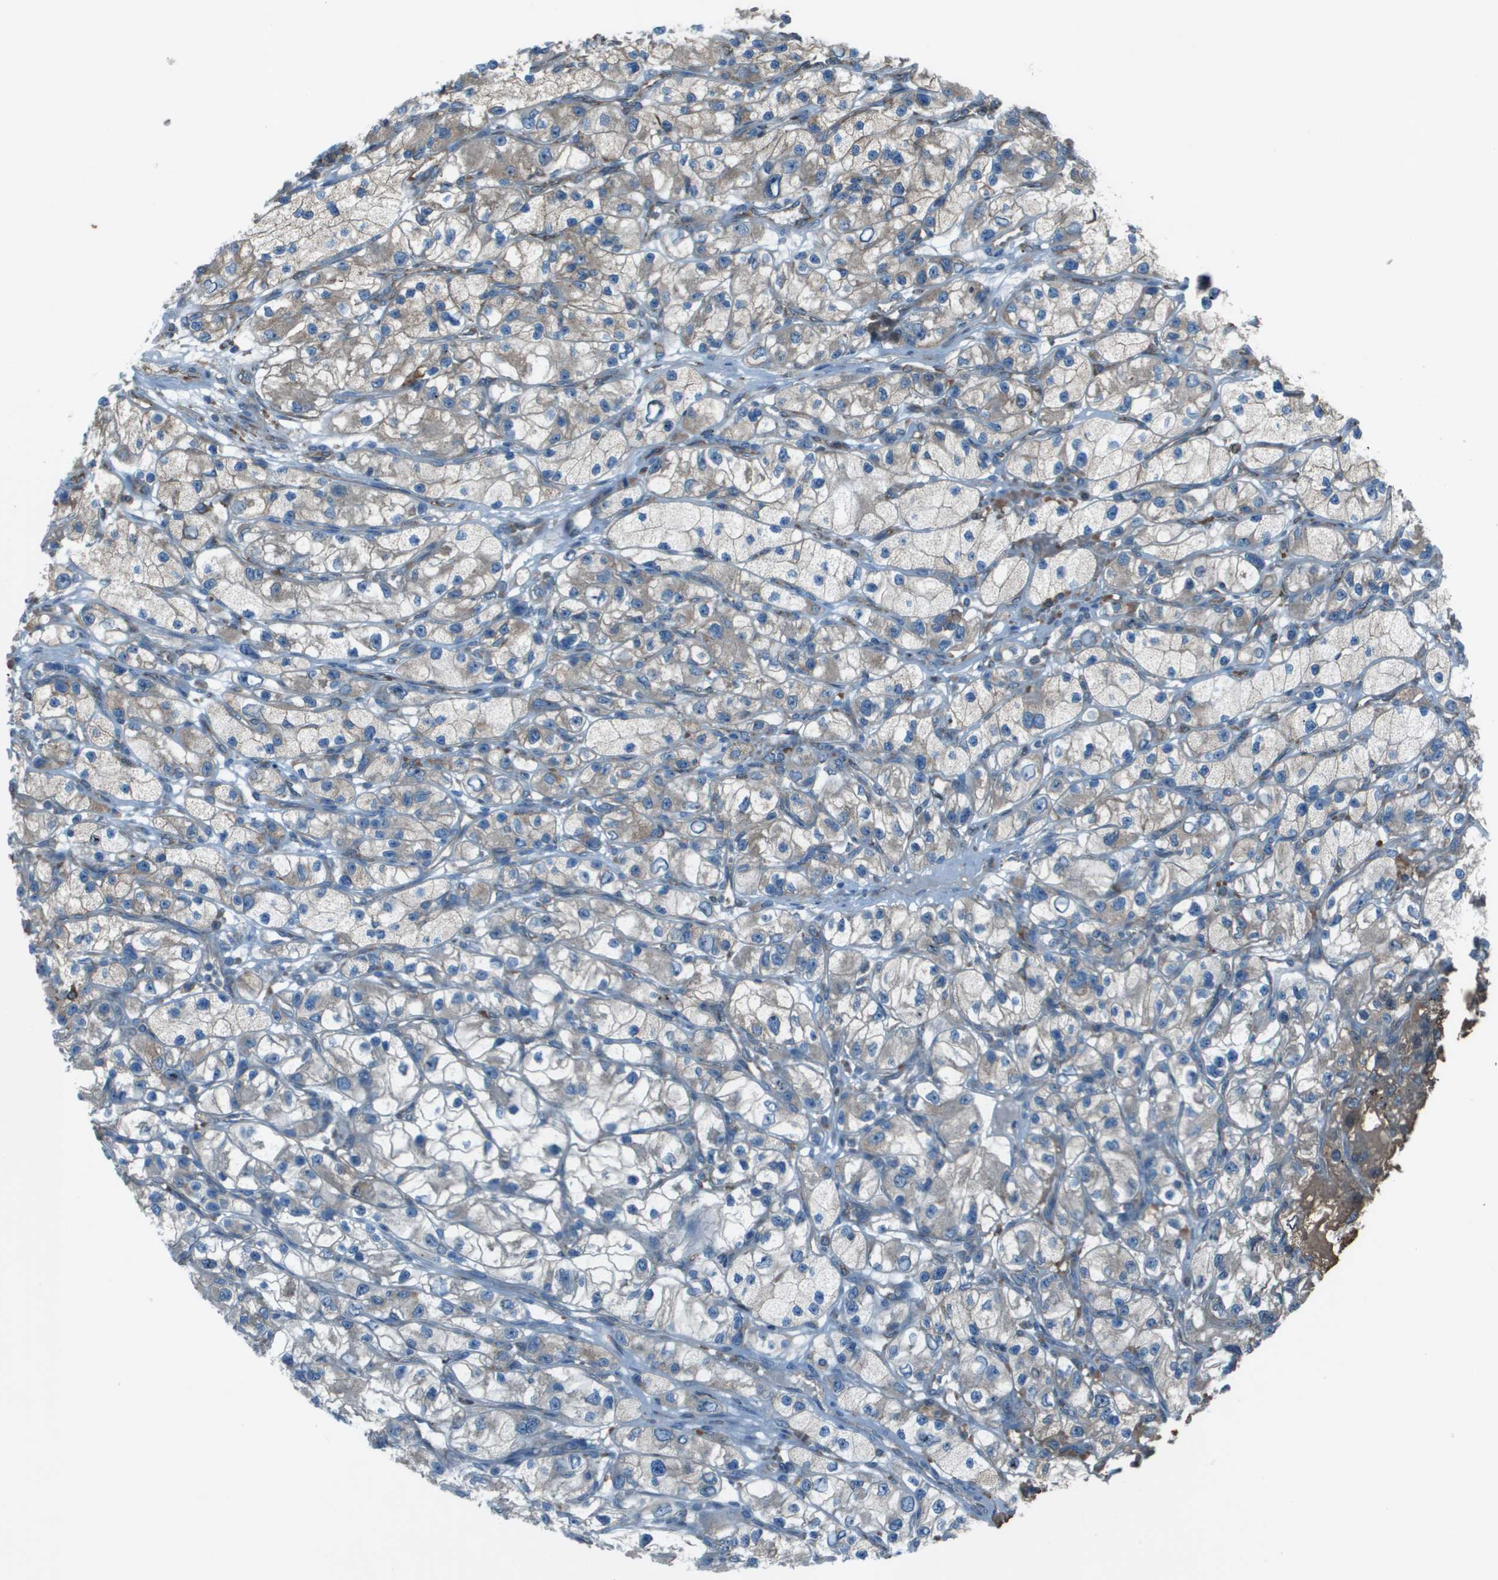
{"staining": {"intensity": "weak", "quantity": "<25%", "location": "cytoplasmic/membranous"}, "tissue": "renal cancer", "cell_type": "Tumor cells", "image_type": "cancer", "snomed": [{"axis": "morphology", "description": "Adenocarcinoma, NOS"}, {"axis": "topography", "description": "Kidney"}], "caption": "Human renal adenocarcinoma stained for a protein using IHC displays no expression in tumor cells.", "gene": "UTS2", "patient": {"sex": "female", "age": 57}}